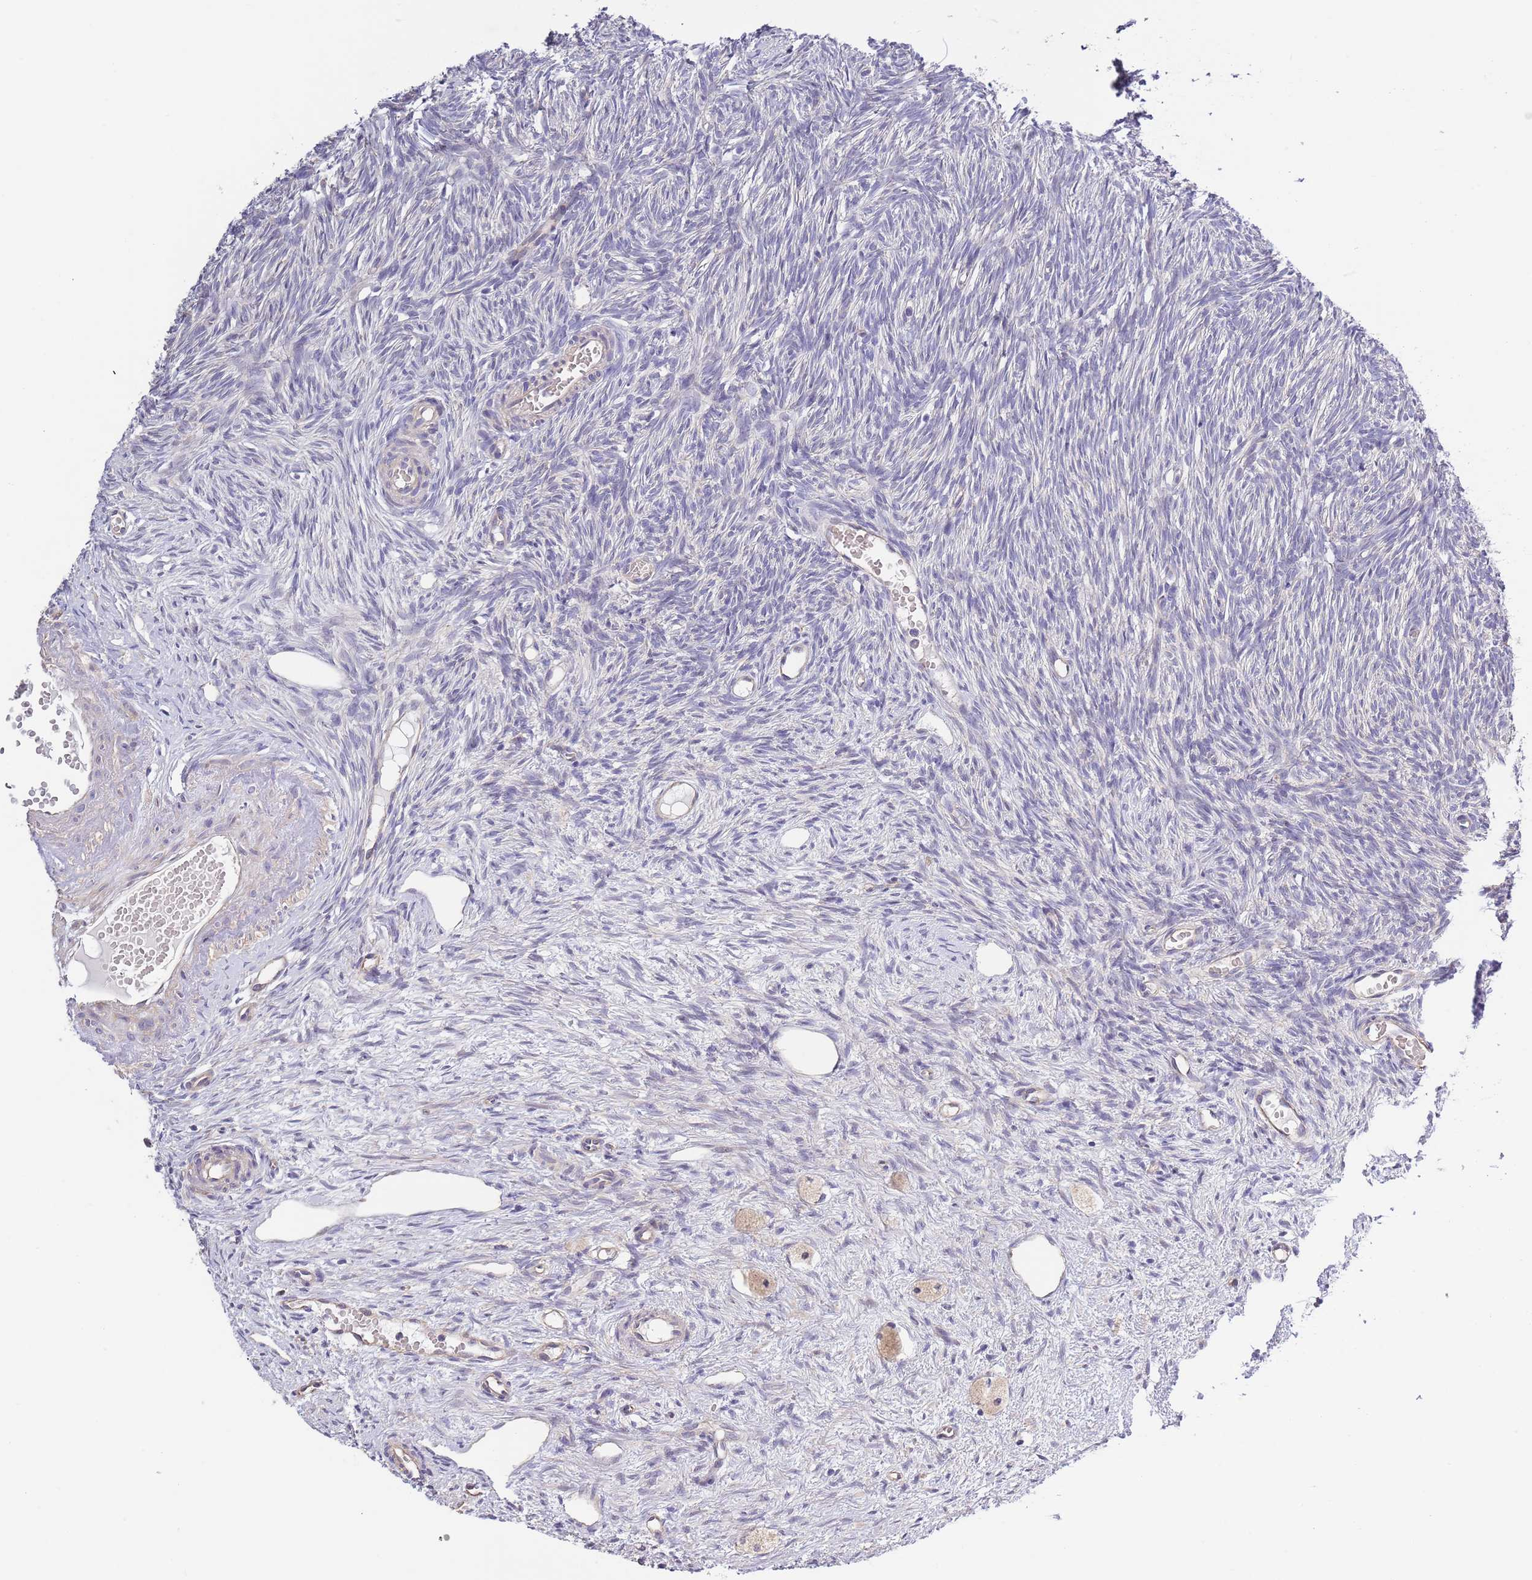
{"staining": {"intensity": "negative", "quantity": "none", "location": "none"}, "tissue": "ovary", "cell_type": "Ovarian stroma cells", "image_type": "normal", "snomed": [{"axis": "morphology", "description": "Normal tissue, NOS"}, {"axis": "topography", "description": "Ovary"}], "caption": "Benign ovary was stained to show a protein in brown. There is no significant staining in ovarian stroma cells. Nuclei are stained in blue.", "gene": "LIPJ", "patient": {"sex": "female", "age": 51}}